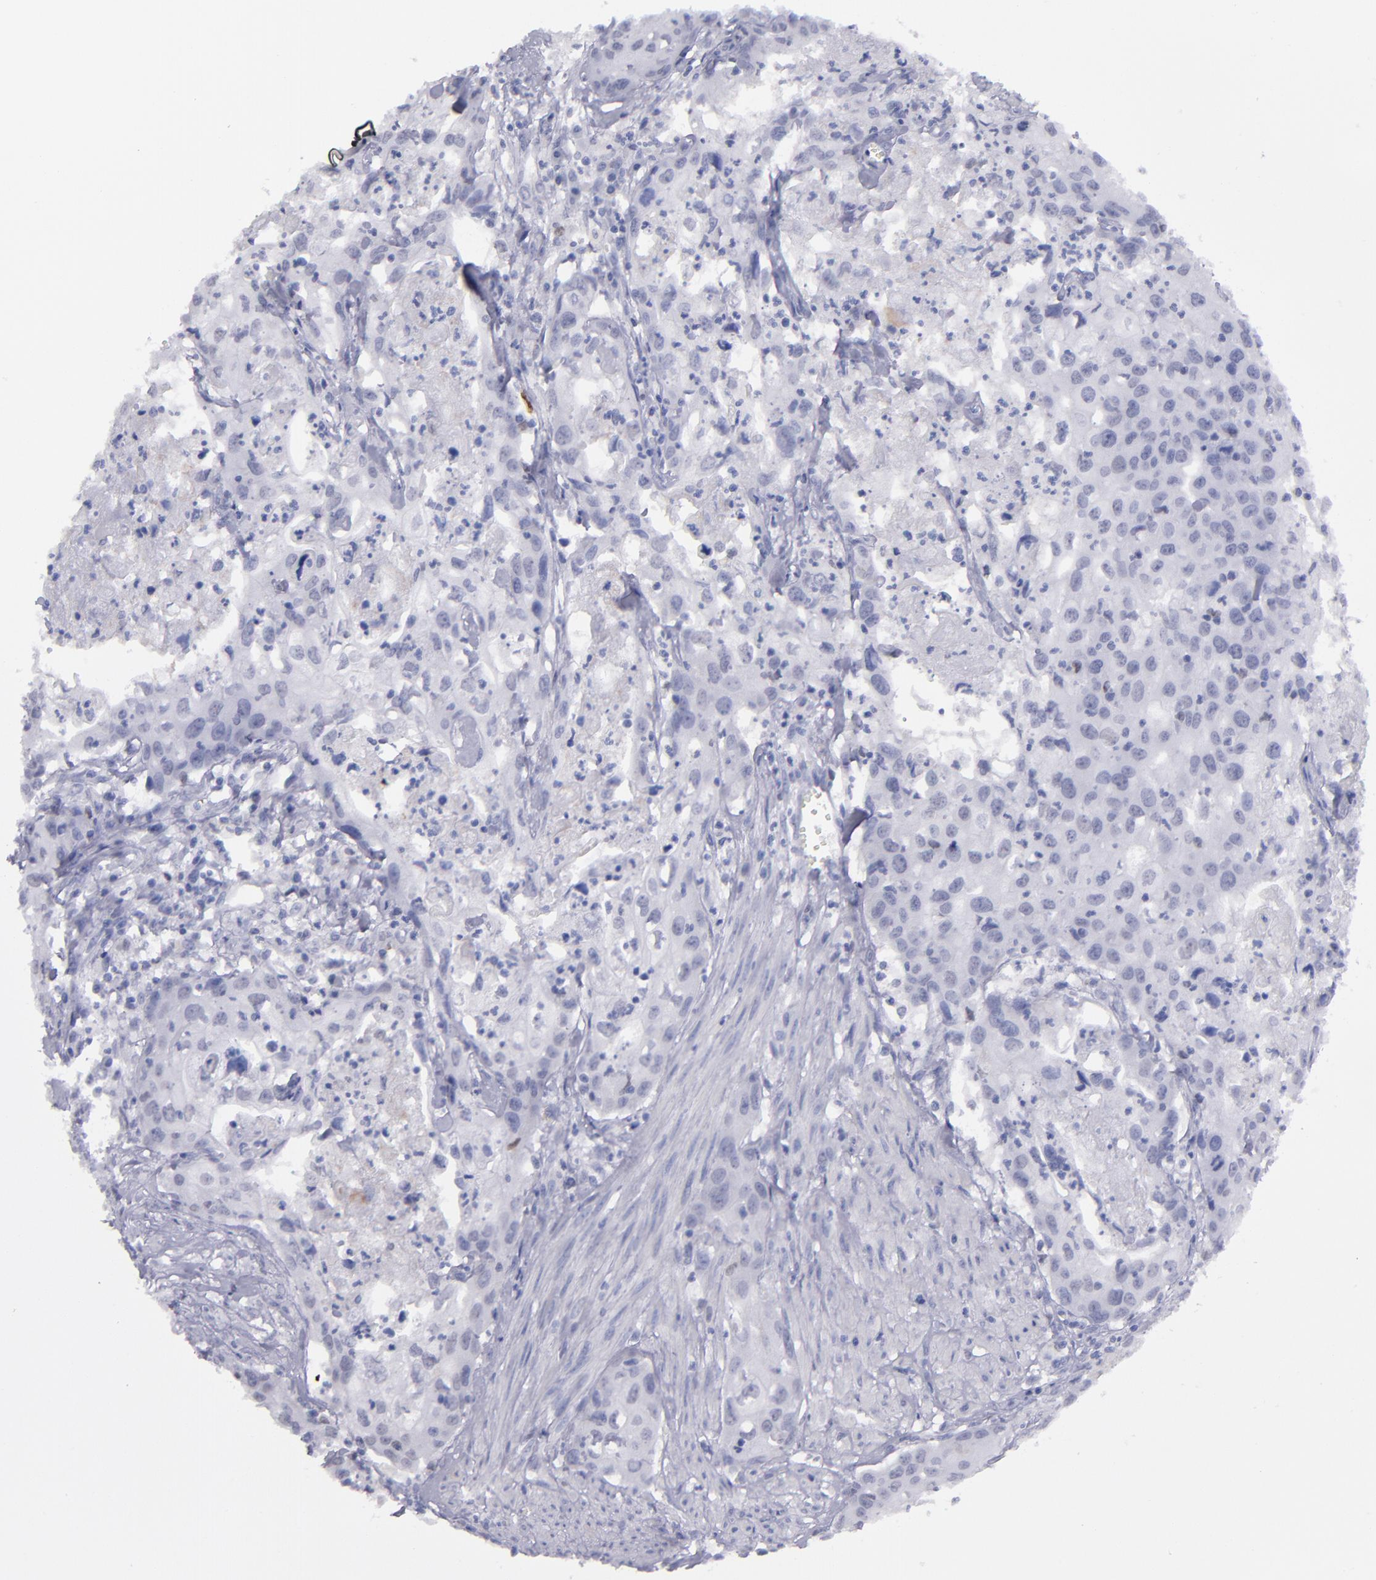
{"staining": {"intensity": "negative", "quantity": "none", "location": "none"}, "tissue": "urothelial cancer", "cell_type": "Tumor cells", "image_type": "cancer", "snomed": [{"axis": "morphology", "description": "Urothelial carcinoma, High grade"}, {"axis": "topography", "description": "Urinary bladder"}], "caption": "The image displays no staining of tumor cells in urothelial carcinoma (high-grade).", "gene": "IRF8", "patient": {"sex": "male", "age": 54}}